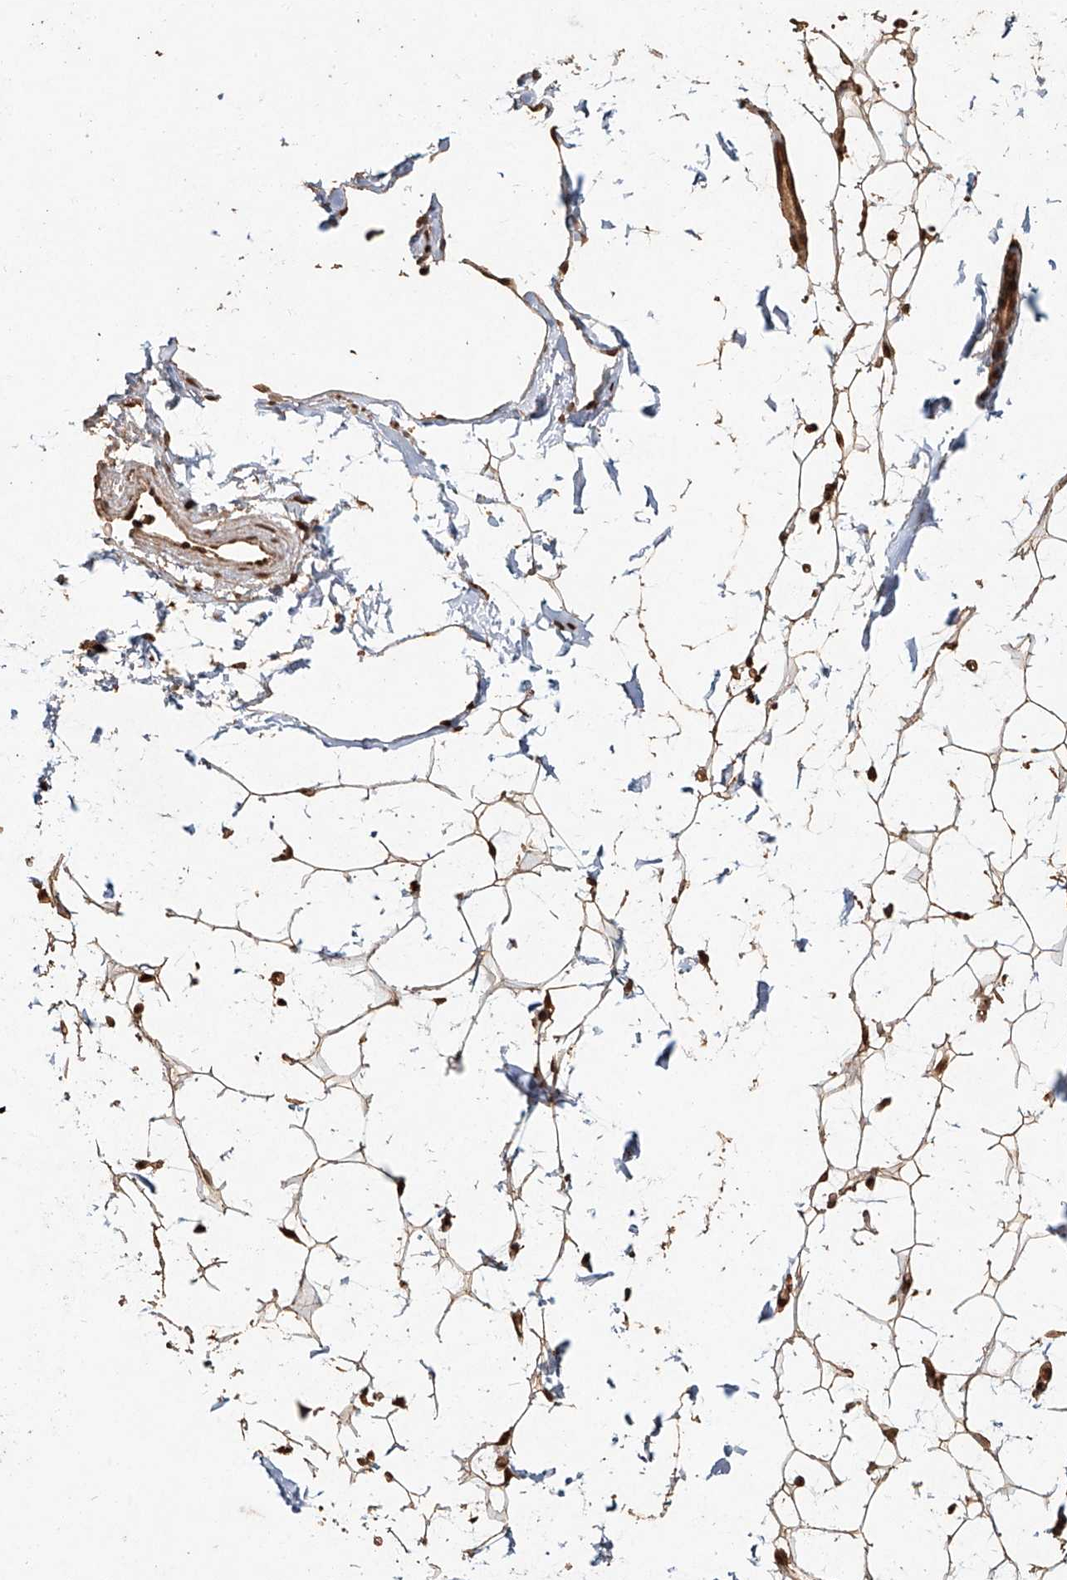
{"staining": {"intensity": "strong", "quantity": ">75%", "location": "cytoplasmic/membranous,nuclear"}, "tissue": "adipose tissue", "cell_type": "Adipocytes", "image_type": "normal", "snomed": [{"axis": "morphology", "description": "Normal tissue, NOS"}, {"axis": "topography", "description": "Breast"}], "caption": "The photomicrograph demonstrates staining of unremarkable adipose tissue, revealing strong cytoplasmic/membranous,nuclear protein positivity (brown color) within adipocytes. The staining was performed using DAB (3,3'-diaminobenzidine), with brown indicating positive protein expression. Nuclei are stained blue with hematoxylin.", "gene": "UBE2K", "patient": {"sex": "female", "age": 23}}